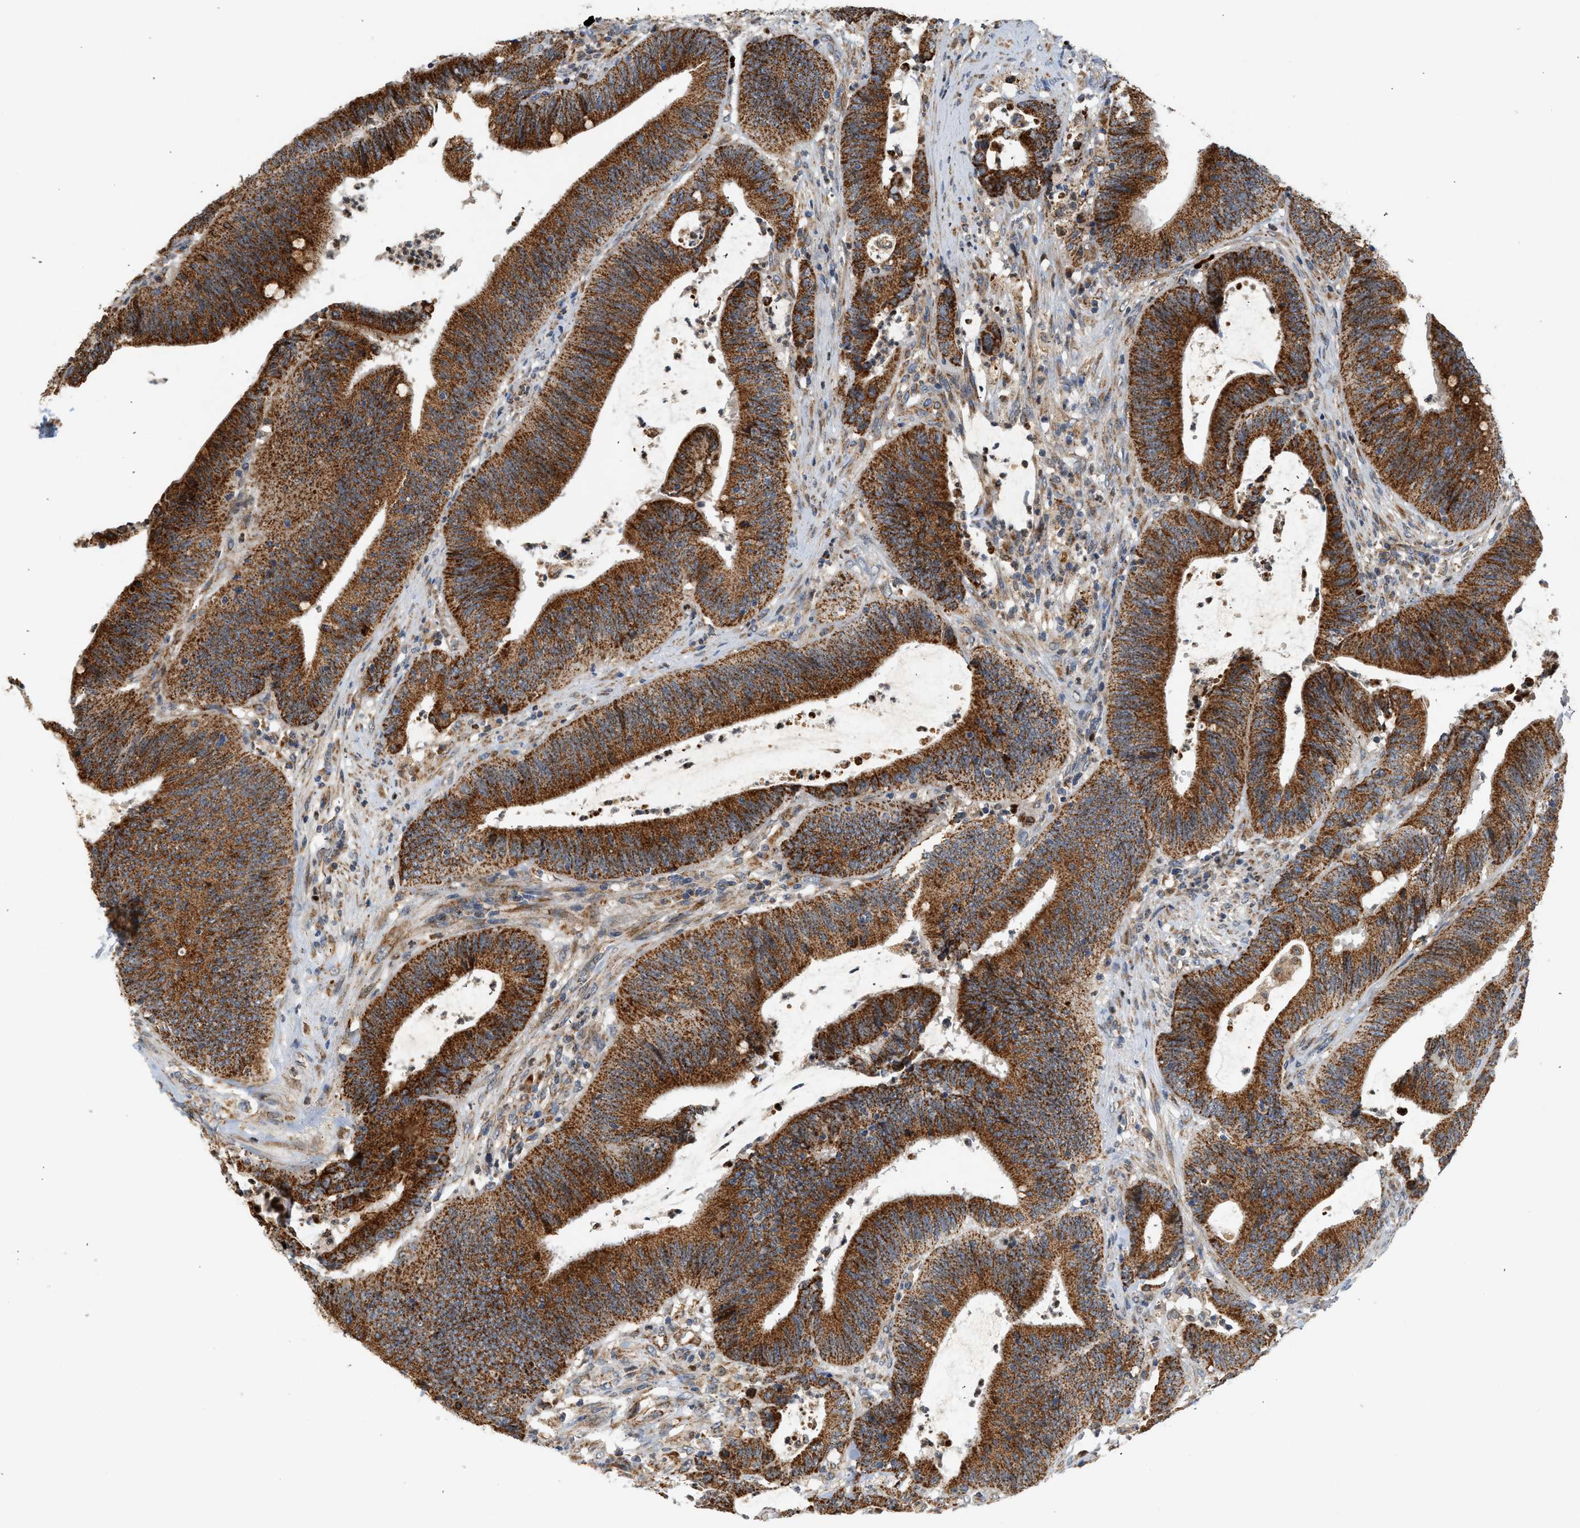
{"staining": {"intensity": "strong", "quantity": ">75%", "location": "cytoplasmic/membranous"}, "tissue": "colorectal cancer", "cell_type": "Tumor cells", "image_type": "cancer", "snomed": [{"axis": "morphology", "description": "Normal tissue, NOS"}, {"axis": "morphology", "description": "Adenocarcinoma, NOS"}, {"axis": "topography", "description": "Rectum"}], "caption": "Human colorectal adenocarcinoma stained with a brown dye exhibits strong cytoplasmic/membranous positive staining in approximately >75% of tumor cells.", "gene": "MCU", "patient": {"sex": "female", "age": 66}}